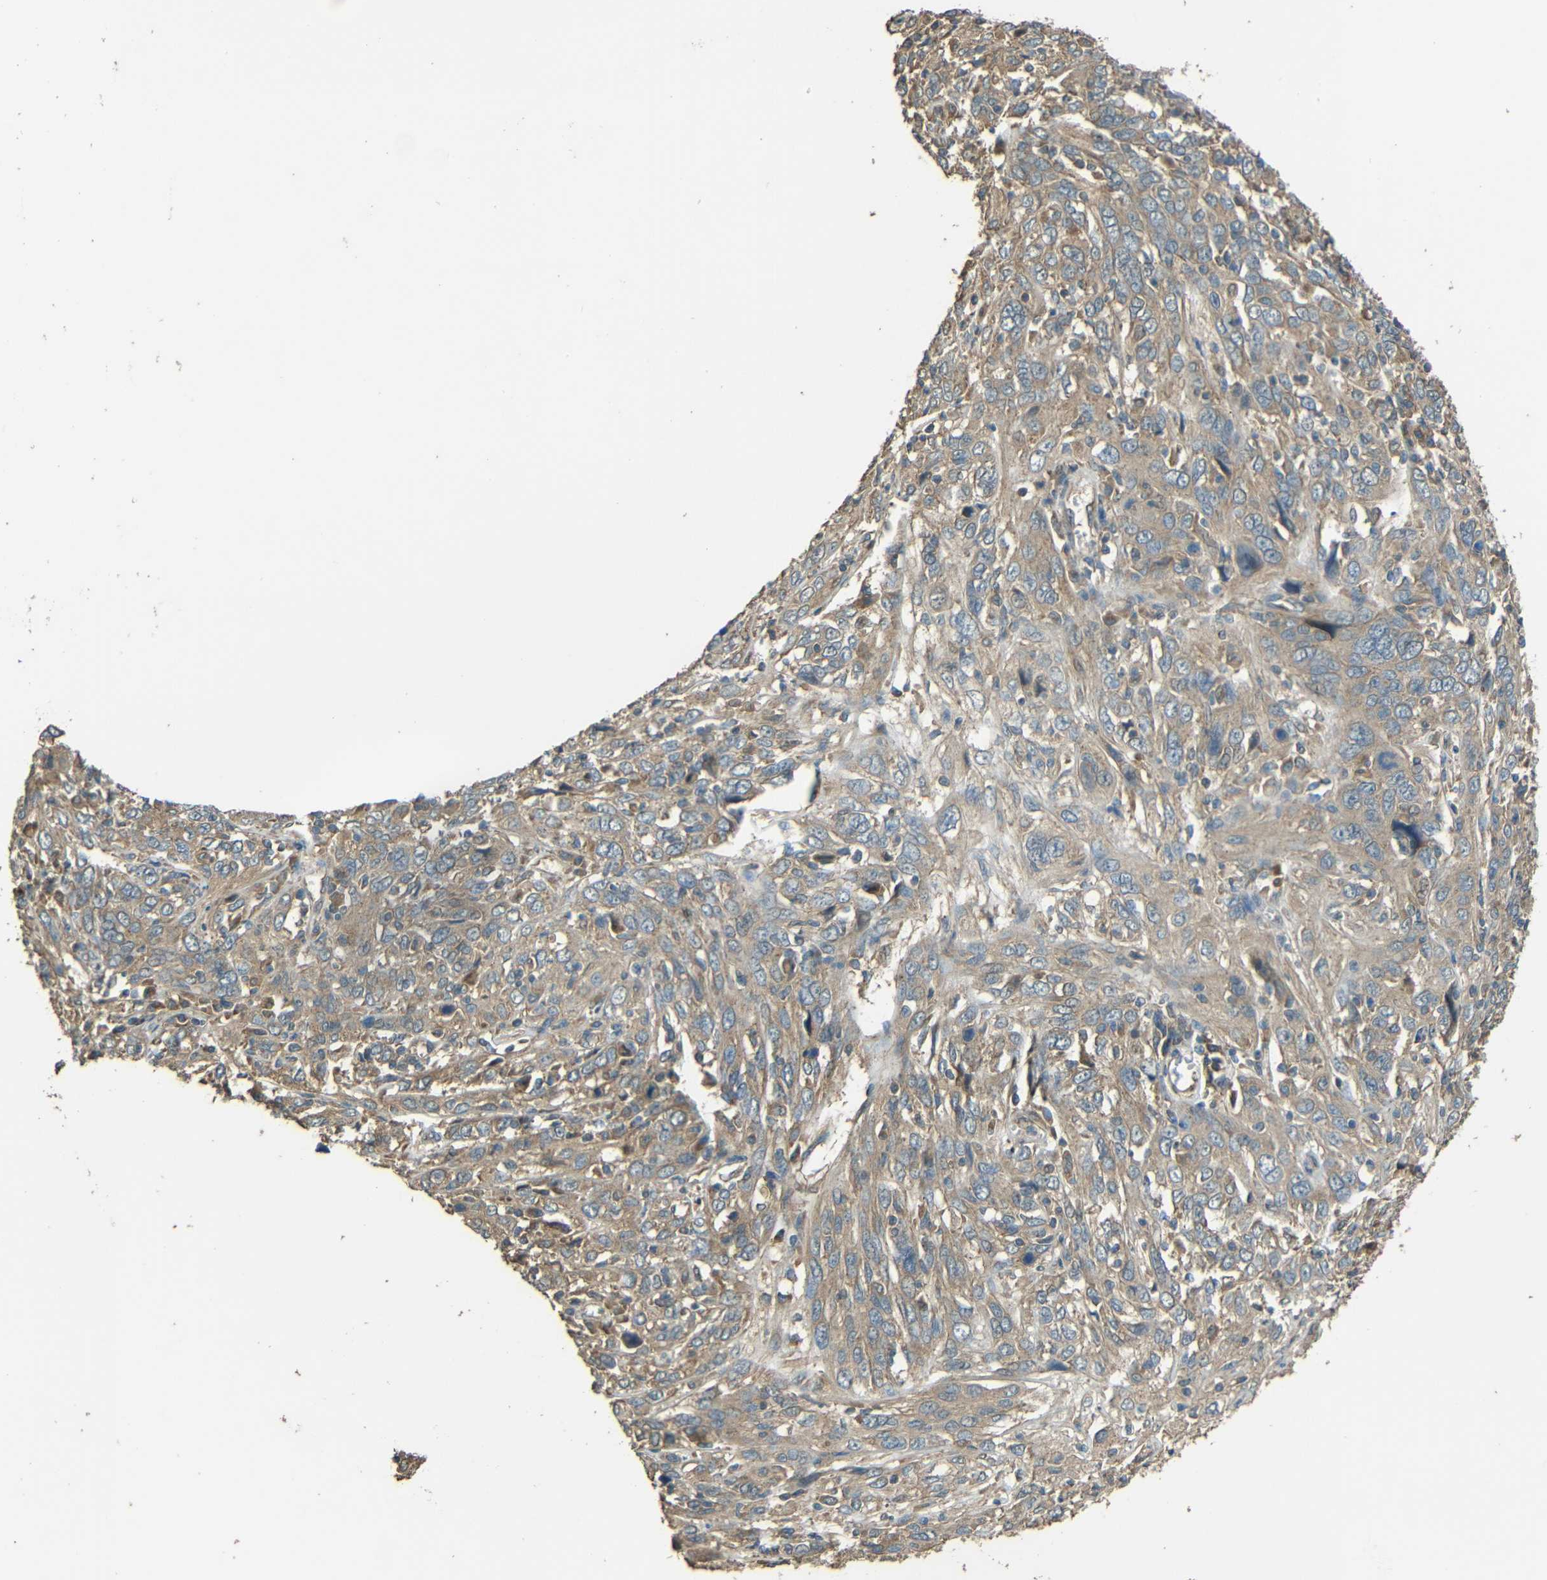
{"staining": {"intensity": "weak", "quantity": ">75%", "location": "cytoplasmic/membranous"}, "tissue": "cervical cancer", "cell_type": "Tumor cells", "image_type": "cancer", "snomed": [{"axis": "morphology", "description": "Squamous cell carcinoma, NOS"}, {"axis": "topography", "description": "Cervix"}], "caption": "Human cervical cancer (squamous cell carcinoma) stained for a protein (brown) exhibits weak cytoplasmic/membranous positive positivity in about >75% of tumor cells.", "gene": "ACACA", "patient": {"sex": "female", "age": 46}}